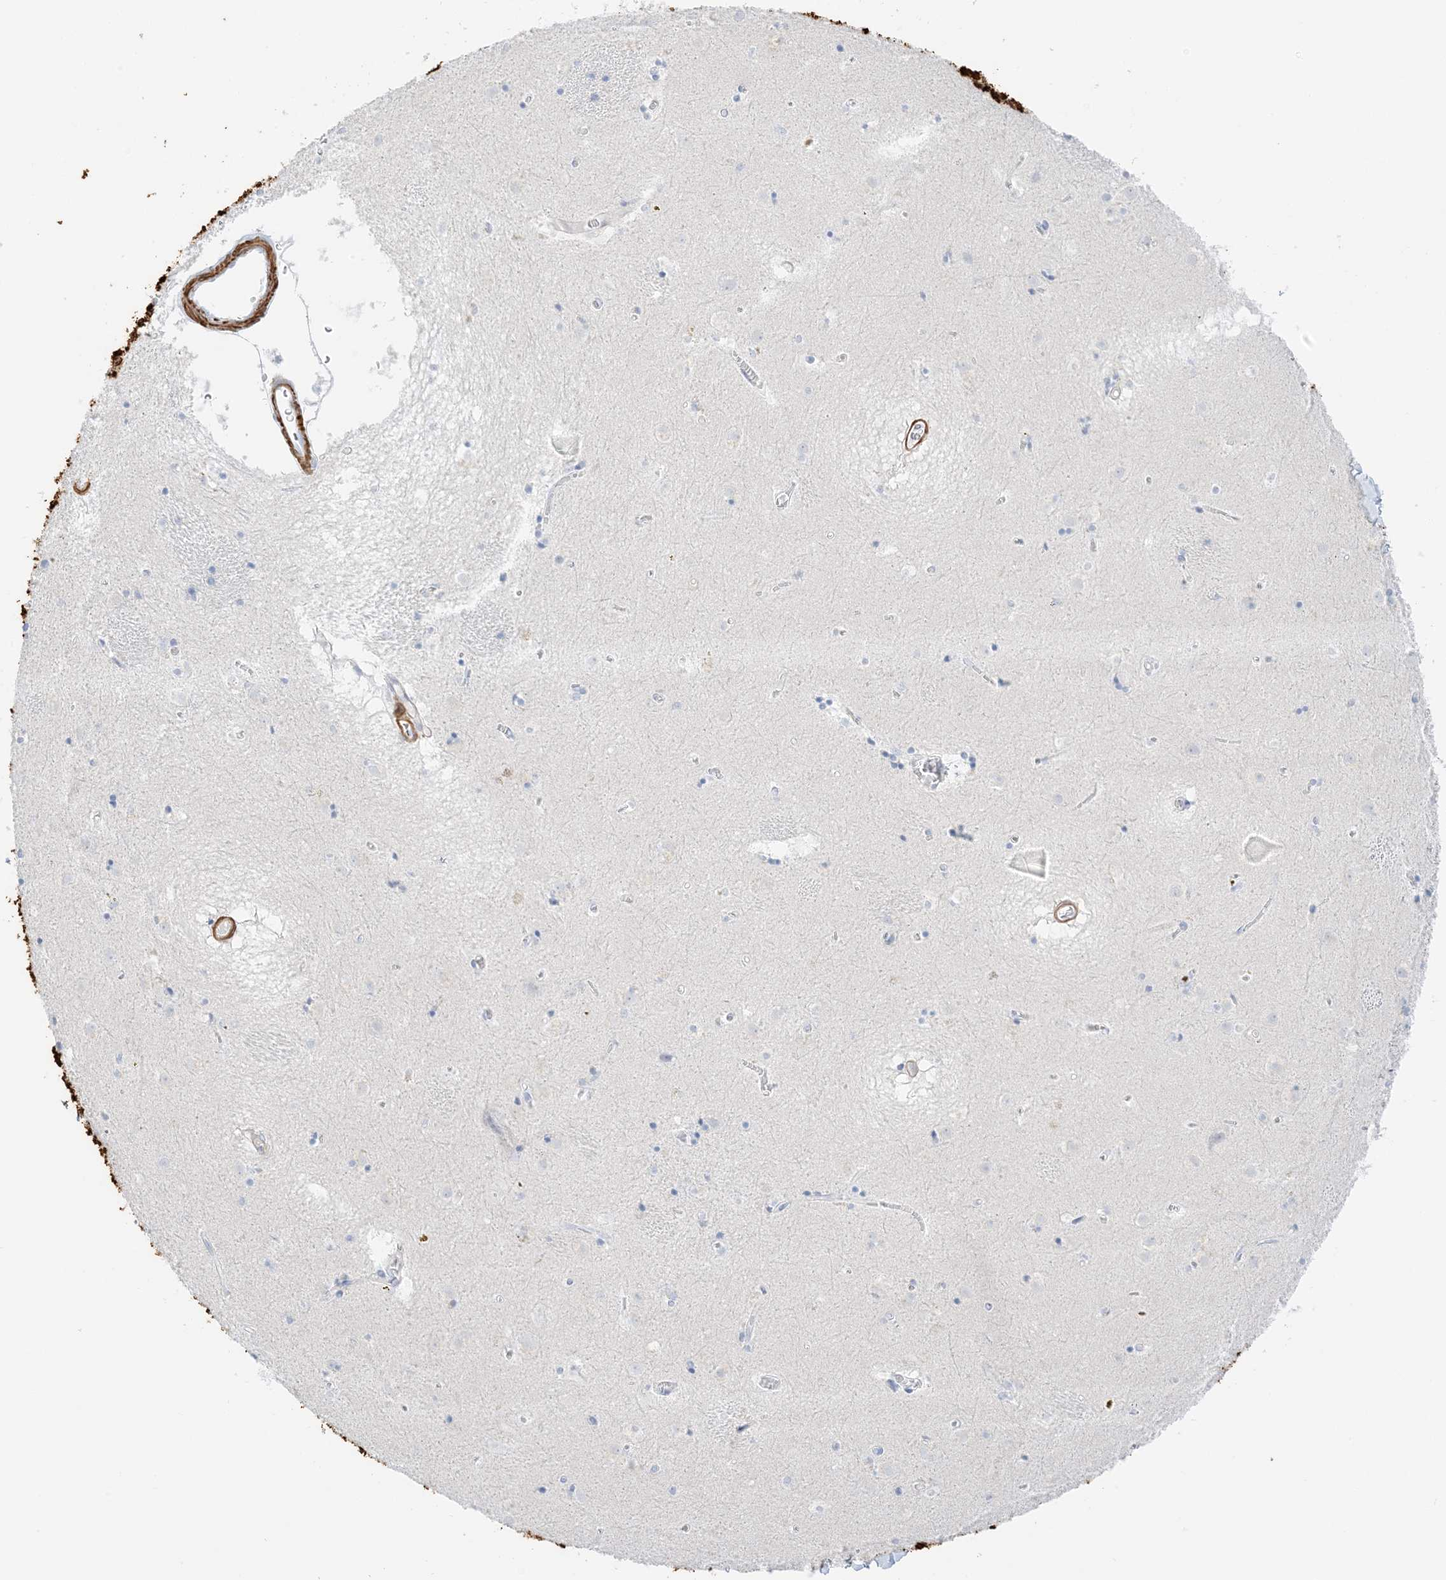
{"staining": {"intensity": "negative", "quantity": "none", "location": "none"}, "tissue": "caudate", "cell_type": "Glial cells", "image_type": "normal", "snomed": [{"axis": "morphology", "description": "Normal tissue, NOS"}, {"axis": "topography", "description": "Lateral ventricle wall"}], "caption": "Immunohistochemical staining of benign human caudate demonstrates no significant staining in glial cells.", "gene": "SLC22A13", "patient": {"sex": "male", "age": 70}}